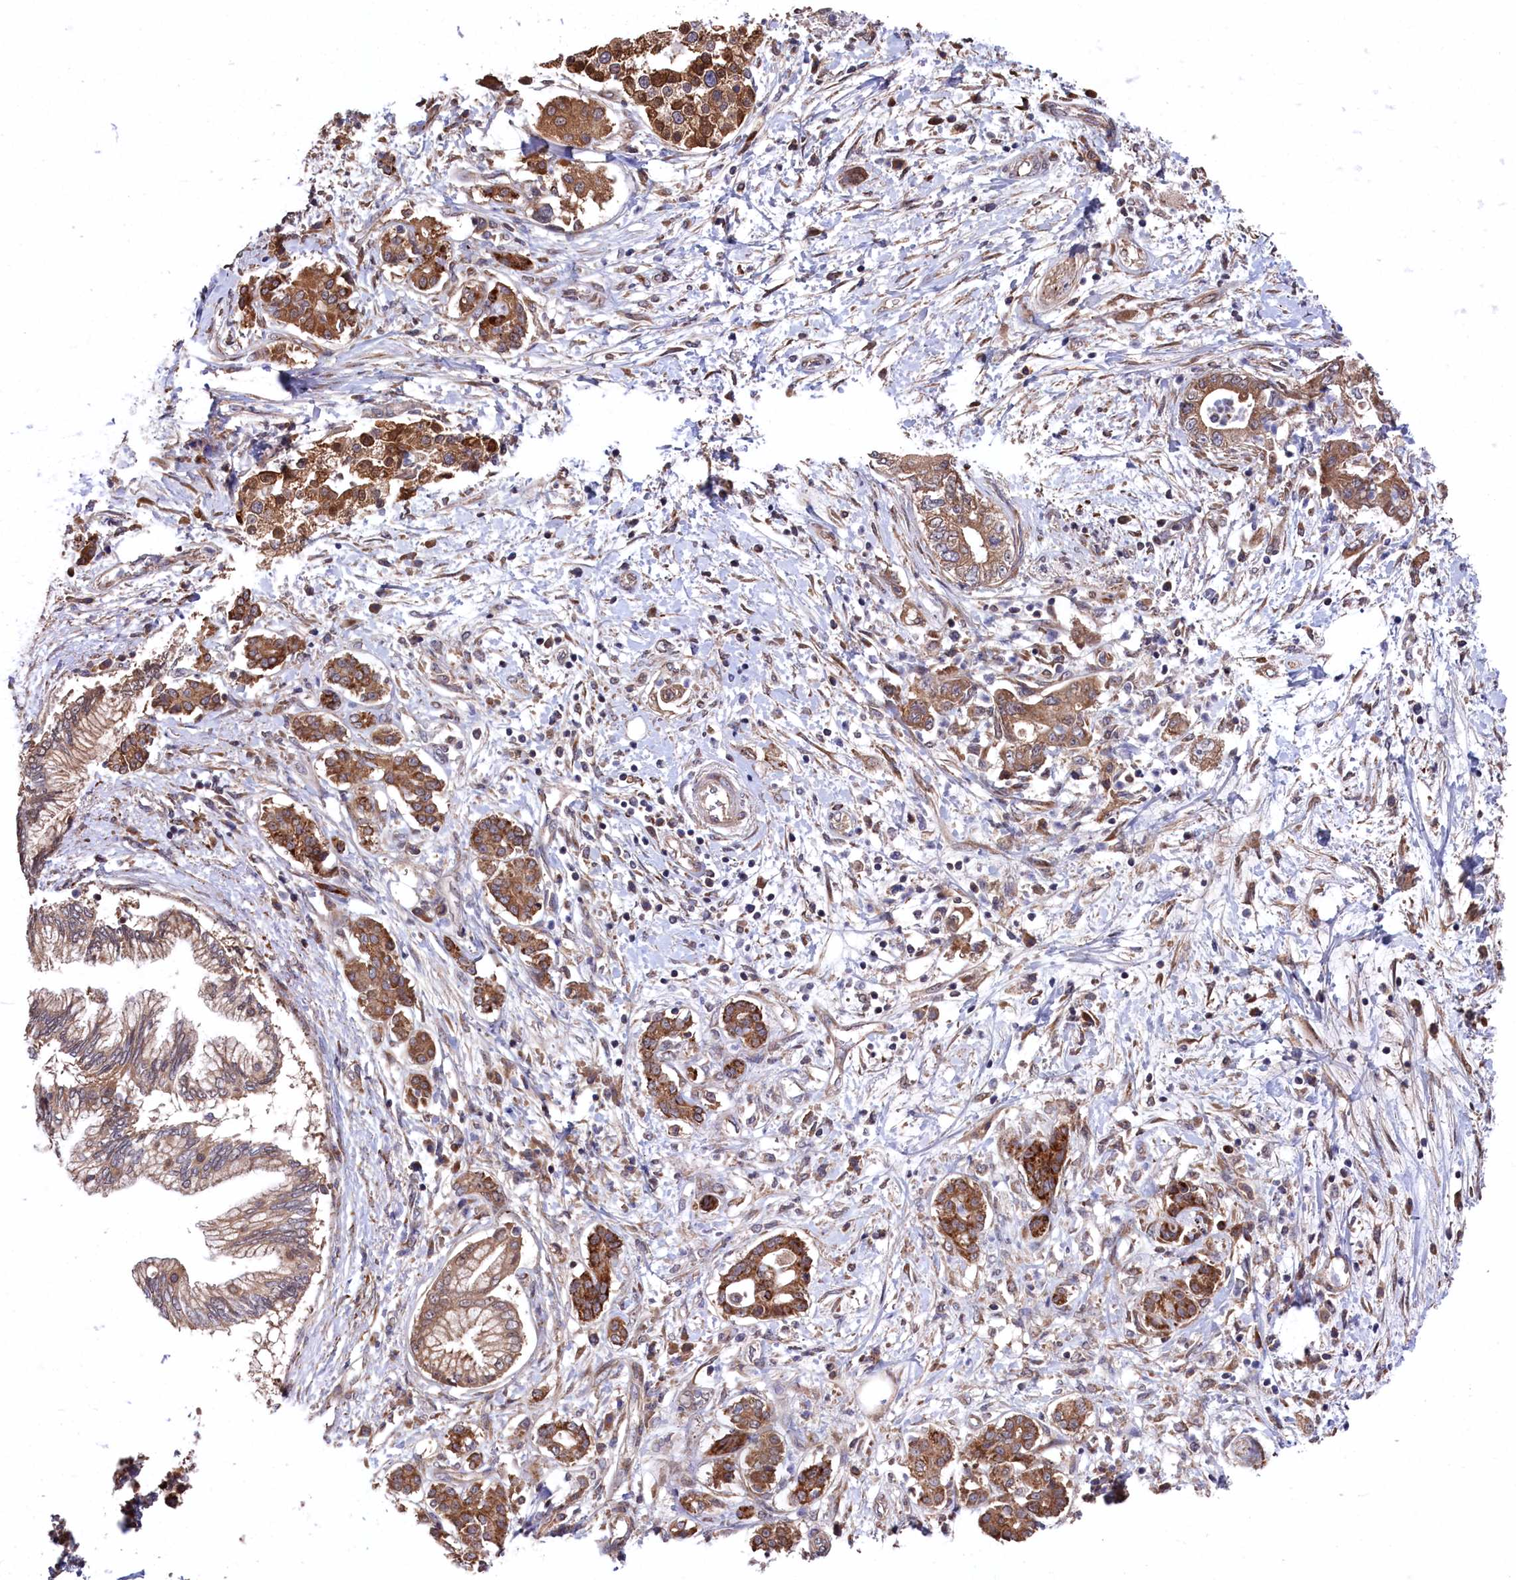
{"staining": {"intensity": "moderate", "quantity": ">75%", "location": "cytoplasmic/membranous"}, "tissue": "pancreatic cancer", "cell_type": "Tumor cells", "image_type": "cancer", "snomed": [{"axis": "morphology", "description": "Adenocarcinoma, NOS"}, {"axis": "topography", "description": "Pancreas"}], "caption": "This image demonstrates IHC staining of human pancreatic cancer (adenocarcinoma), with medium moderate cytoplasmic/membranous staining in about >75% of tumor cells.", "gene": "SLC12A4", "patient": {"sex": "female", "age": 73}}